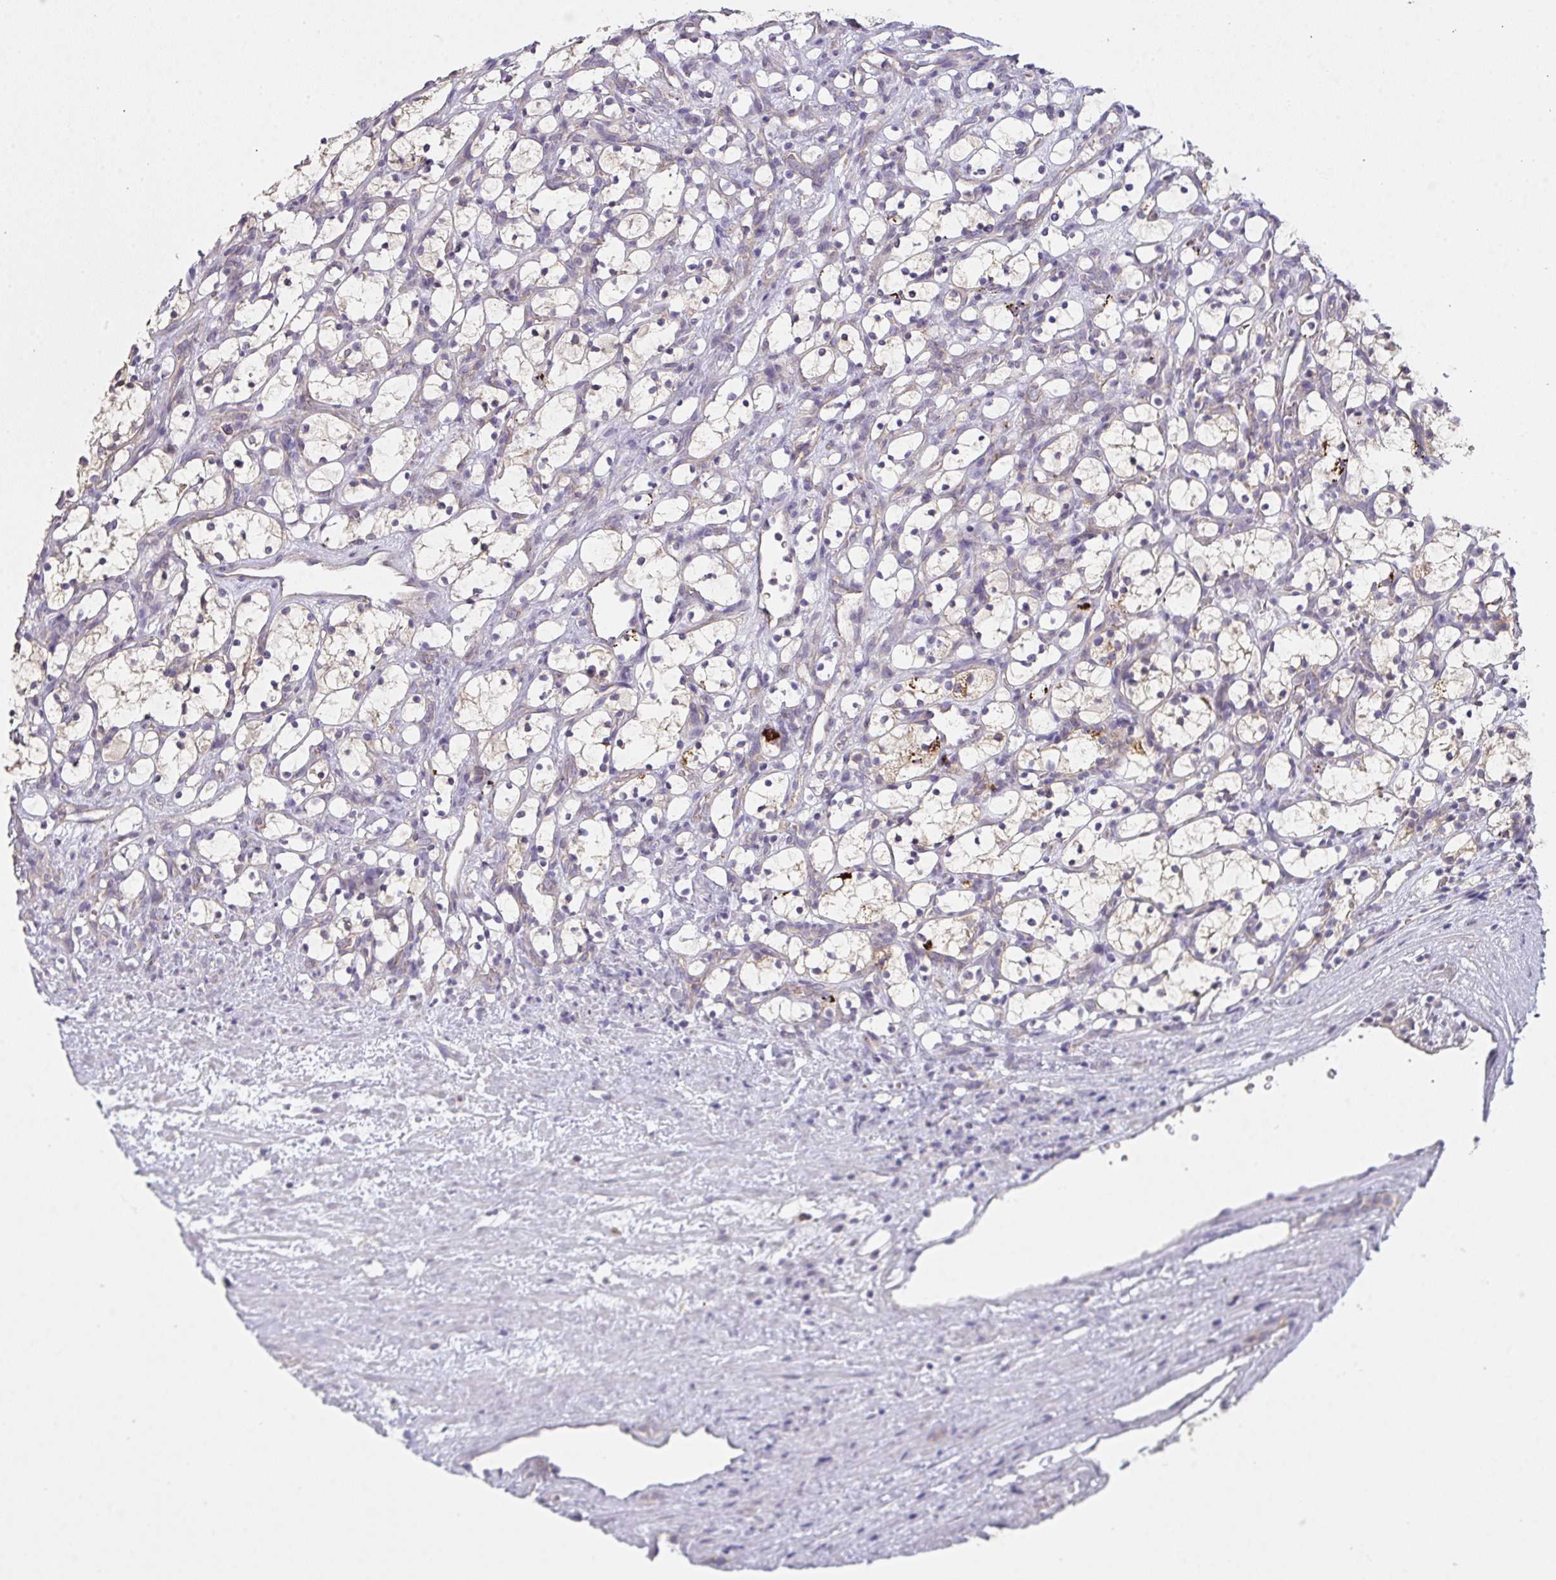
{"staining": {"intensity": "negative", "quantity": "none", "location": "none"}, "tissue": "renal cancer", "cell_type": "Tumor cells", "image_type": "cancer", "snomed": [{"axis": "morphology", "description": "Adenocarcinoma, NOS"}, {"axis": "topography", "description": "Kidney"}], "caption": "The image reveals no significant positivity in tumor cells of adenocarcinoma (renal).", "gene": "TMEM219", "patient": {"sex": "female", "age": 69}}